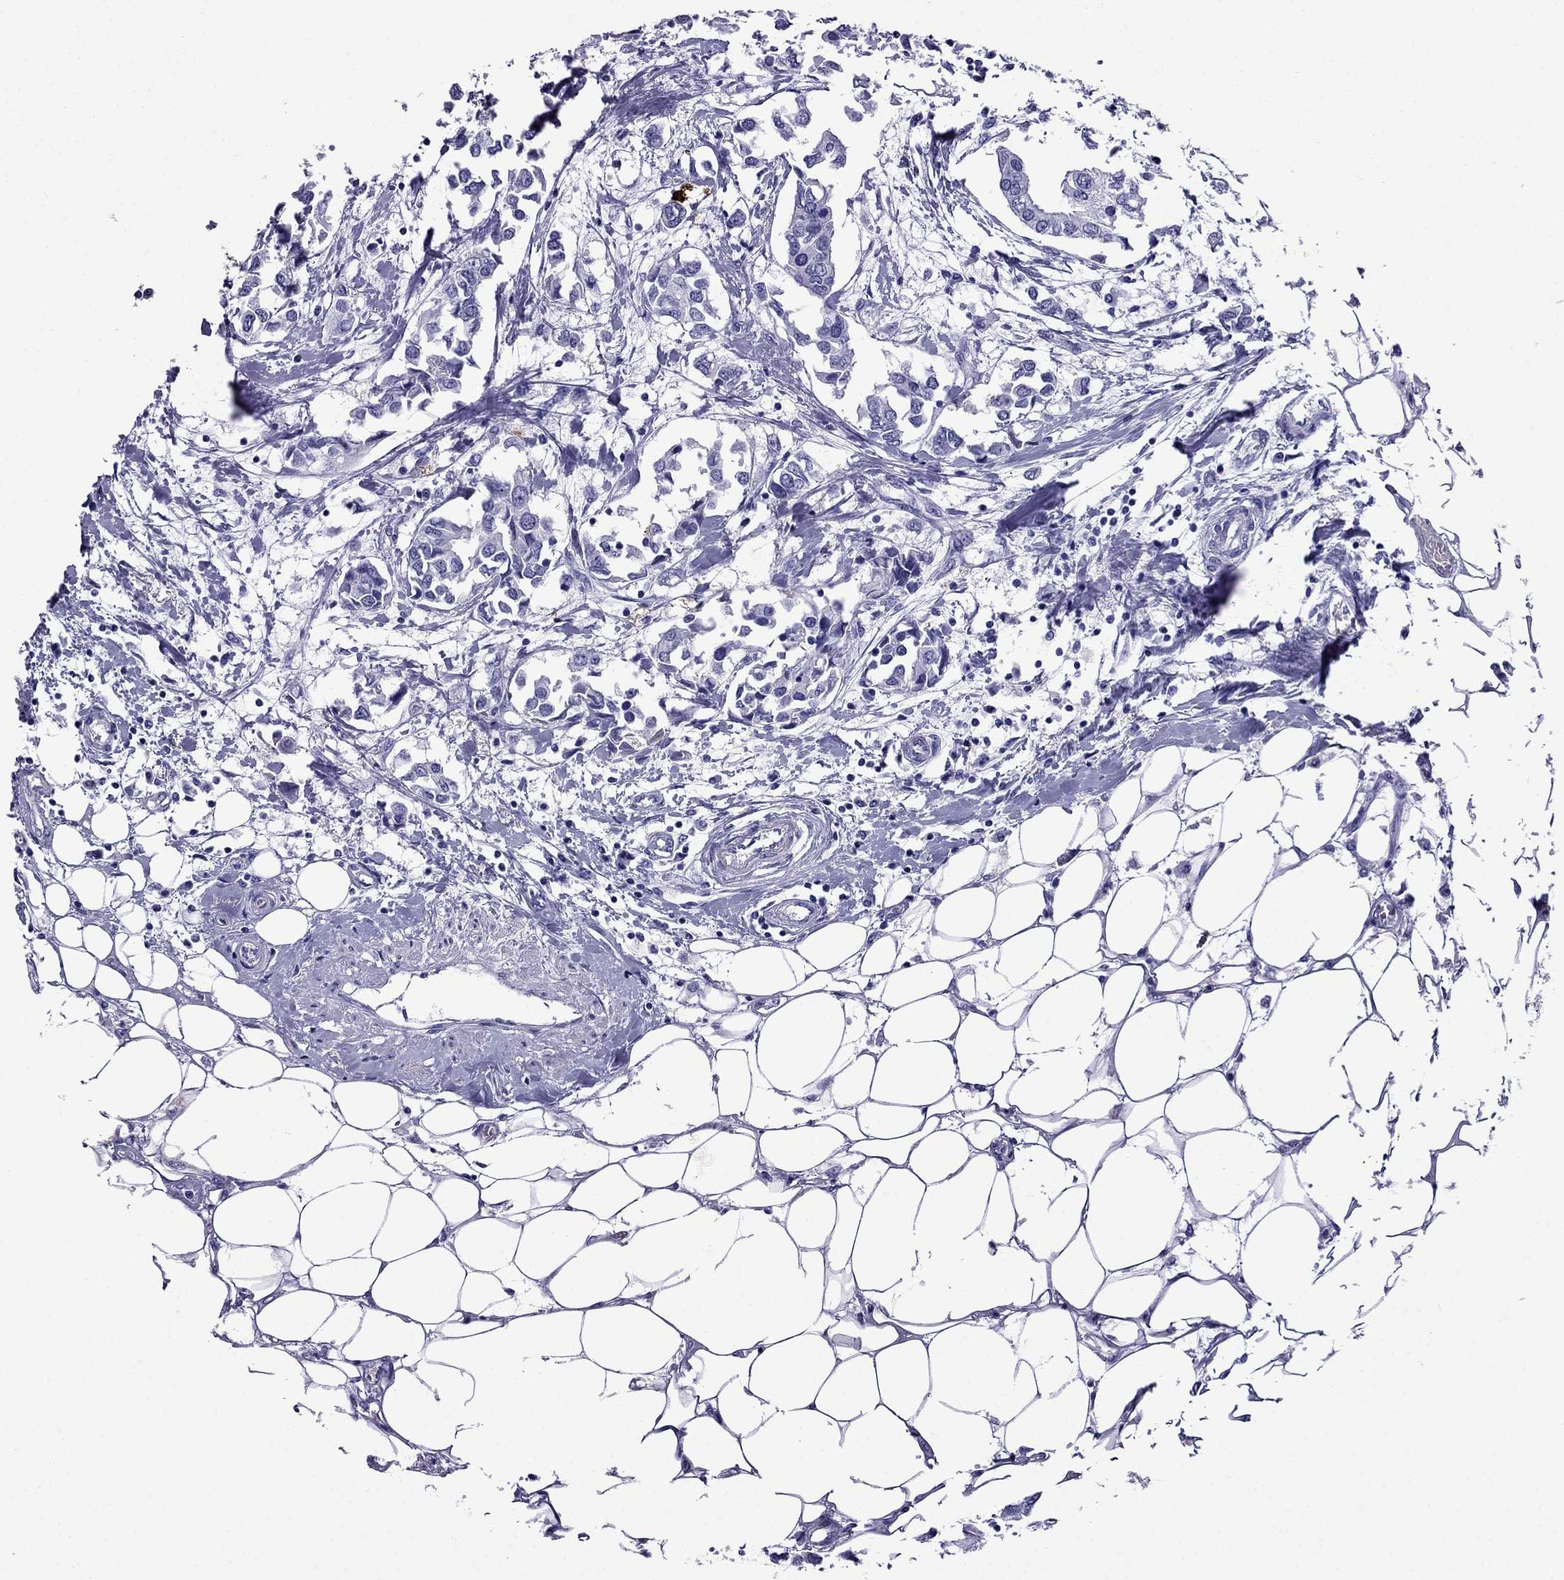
{"staining": {"intensity": "negative", "quantity": "none", "location": "none"}, "tissue": "breast cancer", "cell_type": "Tumor cells", "image_type": "cancer", "snomed": [{"axis": "morphology", "description": "Duct carcinoma"}, {"axis": "topography", "description": "Breast"}], "caption": "Immunohistochemical staining of human breast cancer (infiltrating ductal carcinoma) reveals no significant positivity in tumor cells.", "gene": "CRYBA1", "patient": {"sex": "female", "age": 83}}